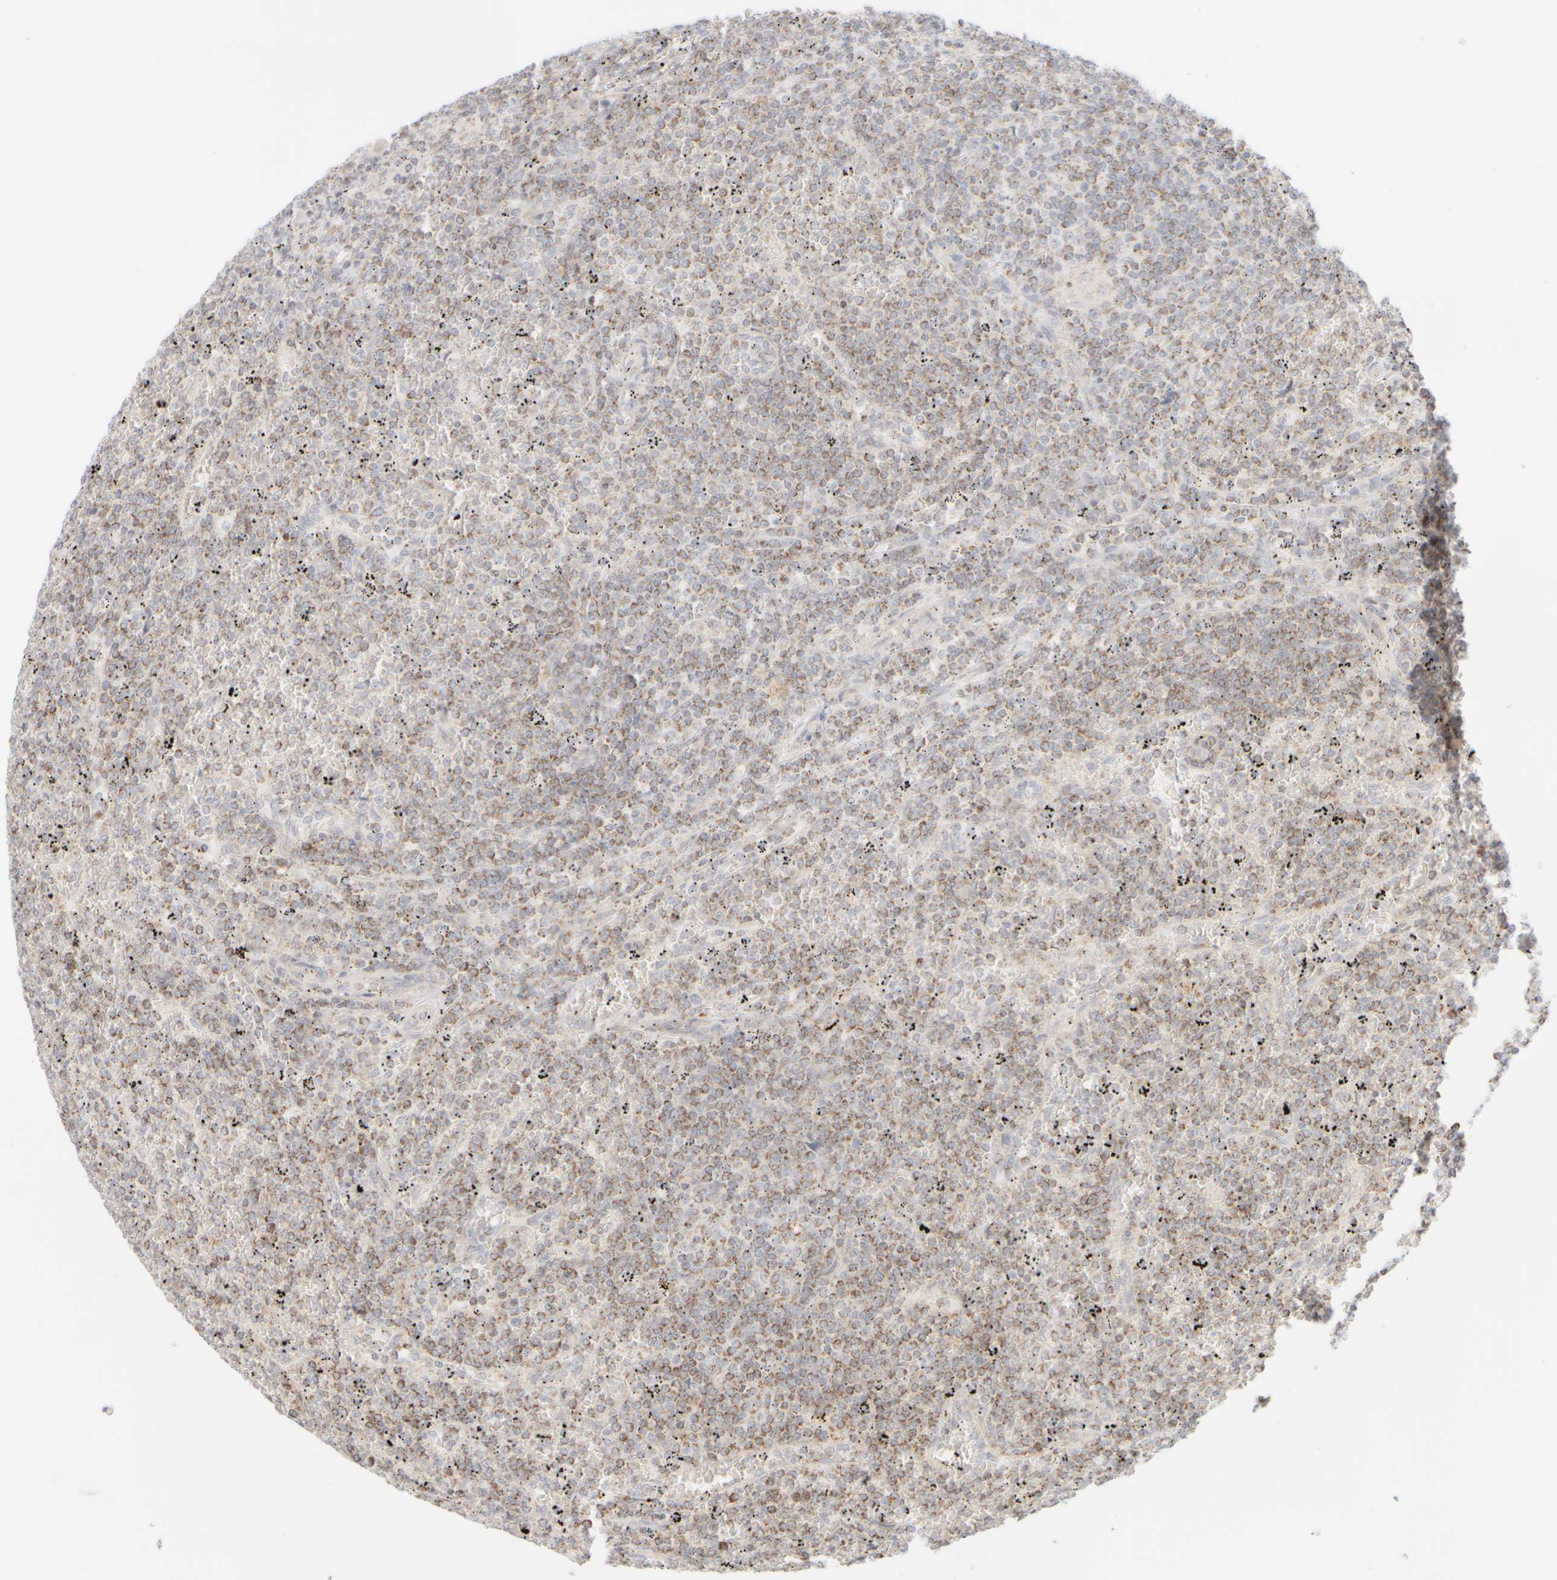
{"staining": {"intensity": "weak", "quantity": ">75%", "location": "cytoplasmic/membranous"}, "tissue": "lymphoma", "cell_type": "Tumor cells", "image_type": "cancer", "snomed": [{"axis": "morphology", "description": "Malignant lymphoma, non-Hodgkin's type, Low grade"}, {"axis": "topography", "description": "Spleen"}], "caption": "An immunohistochemistry (IHC) micrograph of neoplastic tissue is shown. Protein staining in brown labels weak cytoplasmic/membranous positivity in malignant lymphoma, non-Hodgkin's type (low-grade) within tumor cells.", "gene": "PPM1K", "patient": {"sex": "female", "age": 19}}